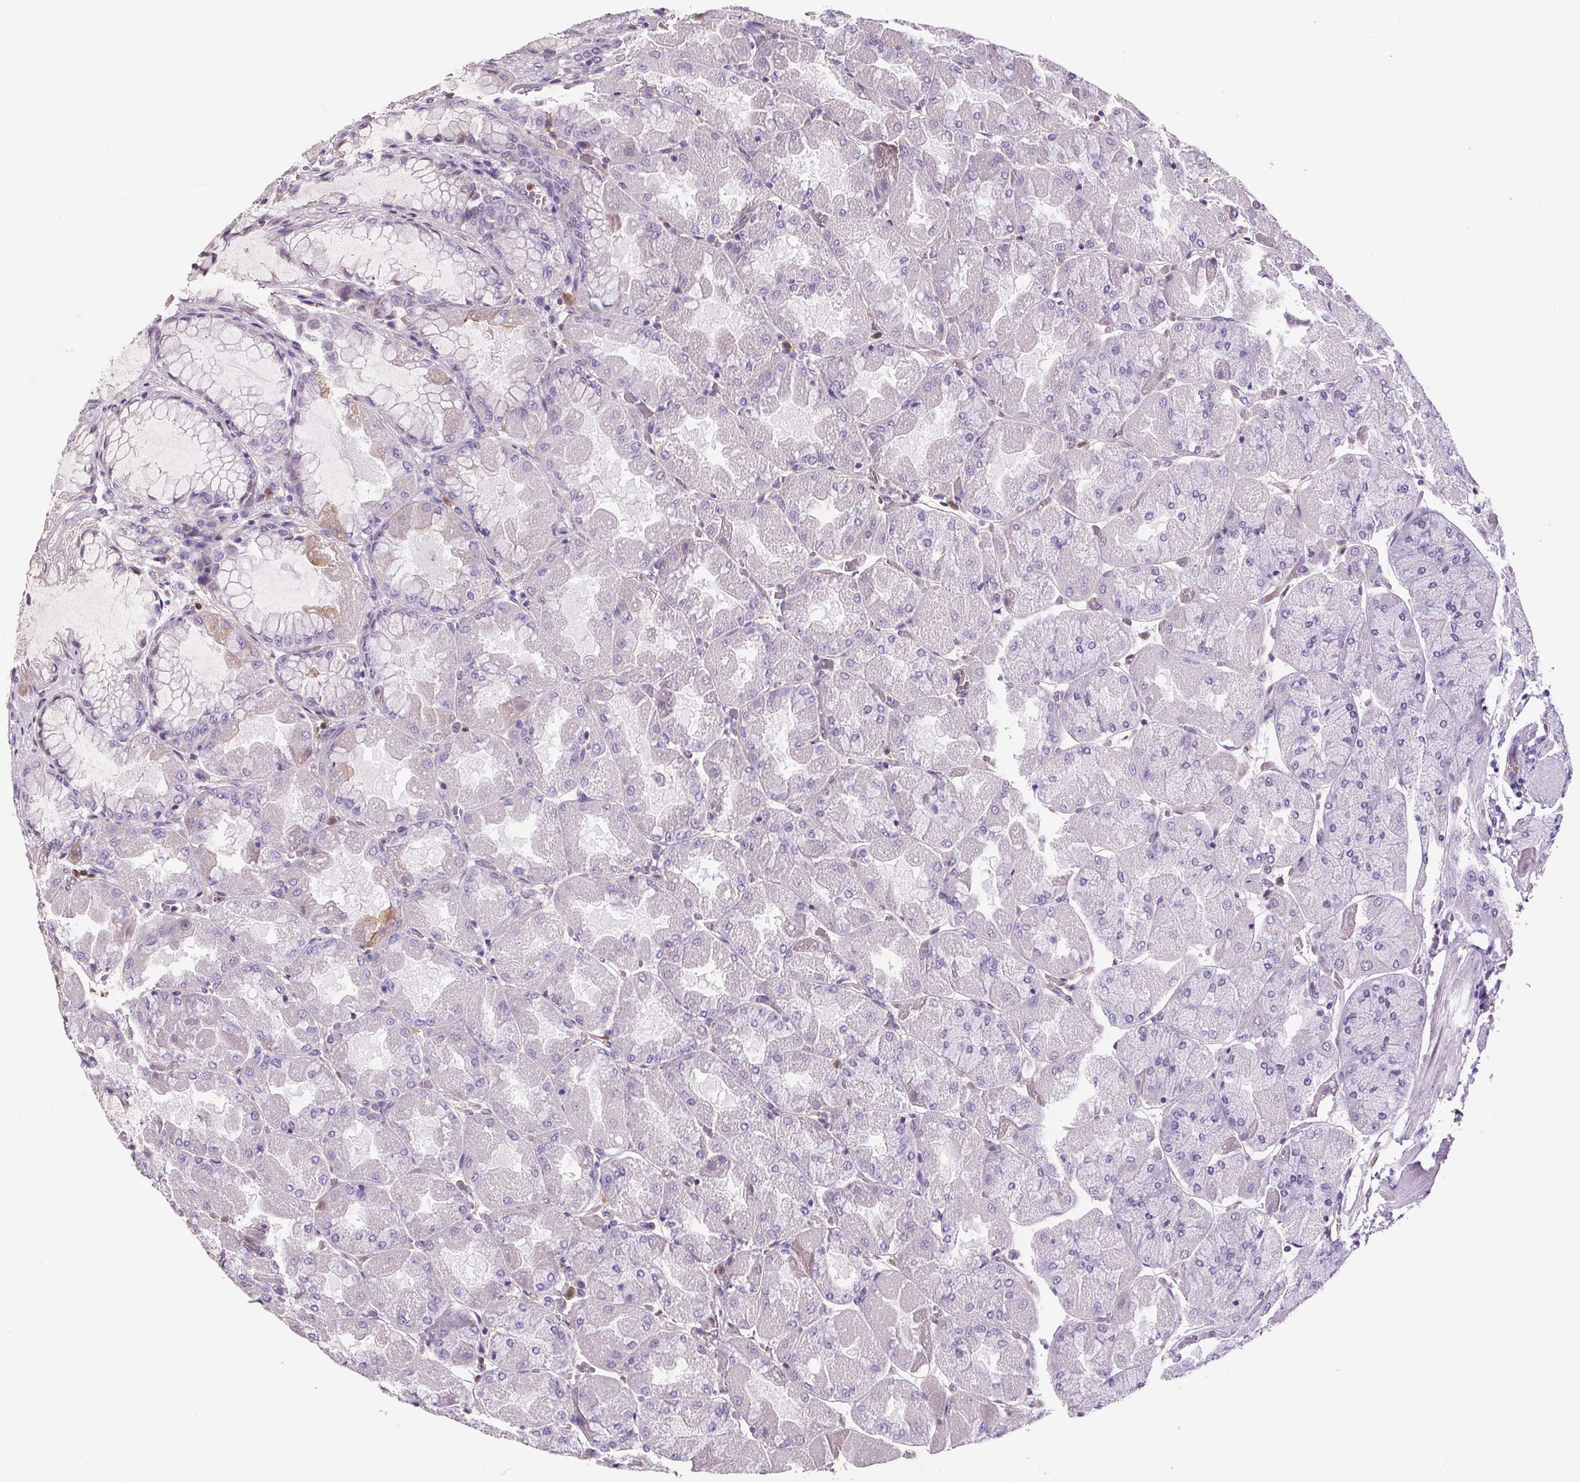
{"staining": {"intensity": "negative", "quantity": "none", "location": "none"}, "tissue": "stomach", "cell_type": "Glandular cells", "image_type": "normal", "snomed": [{"axis": "morphology", "description": "Normal tissue, NOS"}, {"axis": "topography", "description": "Stomach"}], "caption": "Immunohistochemistry of normal stomach displays no expression in glandular cells. (Stains: DAB IHC with hematoxylin counter stain, Microscopy: brightfield microscopy at high magnification).", "gene": "CD5L", "patient": {"sex": "female", "age": 61}}